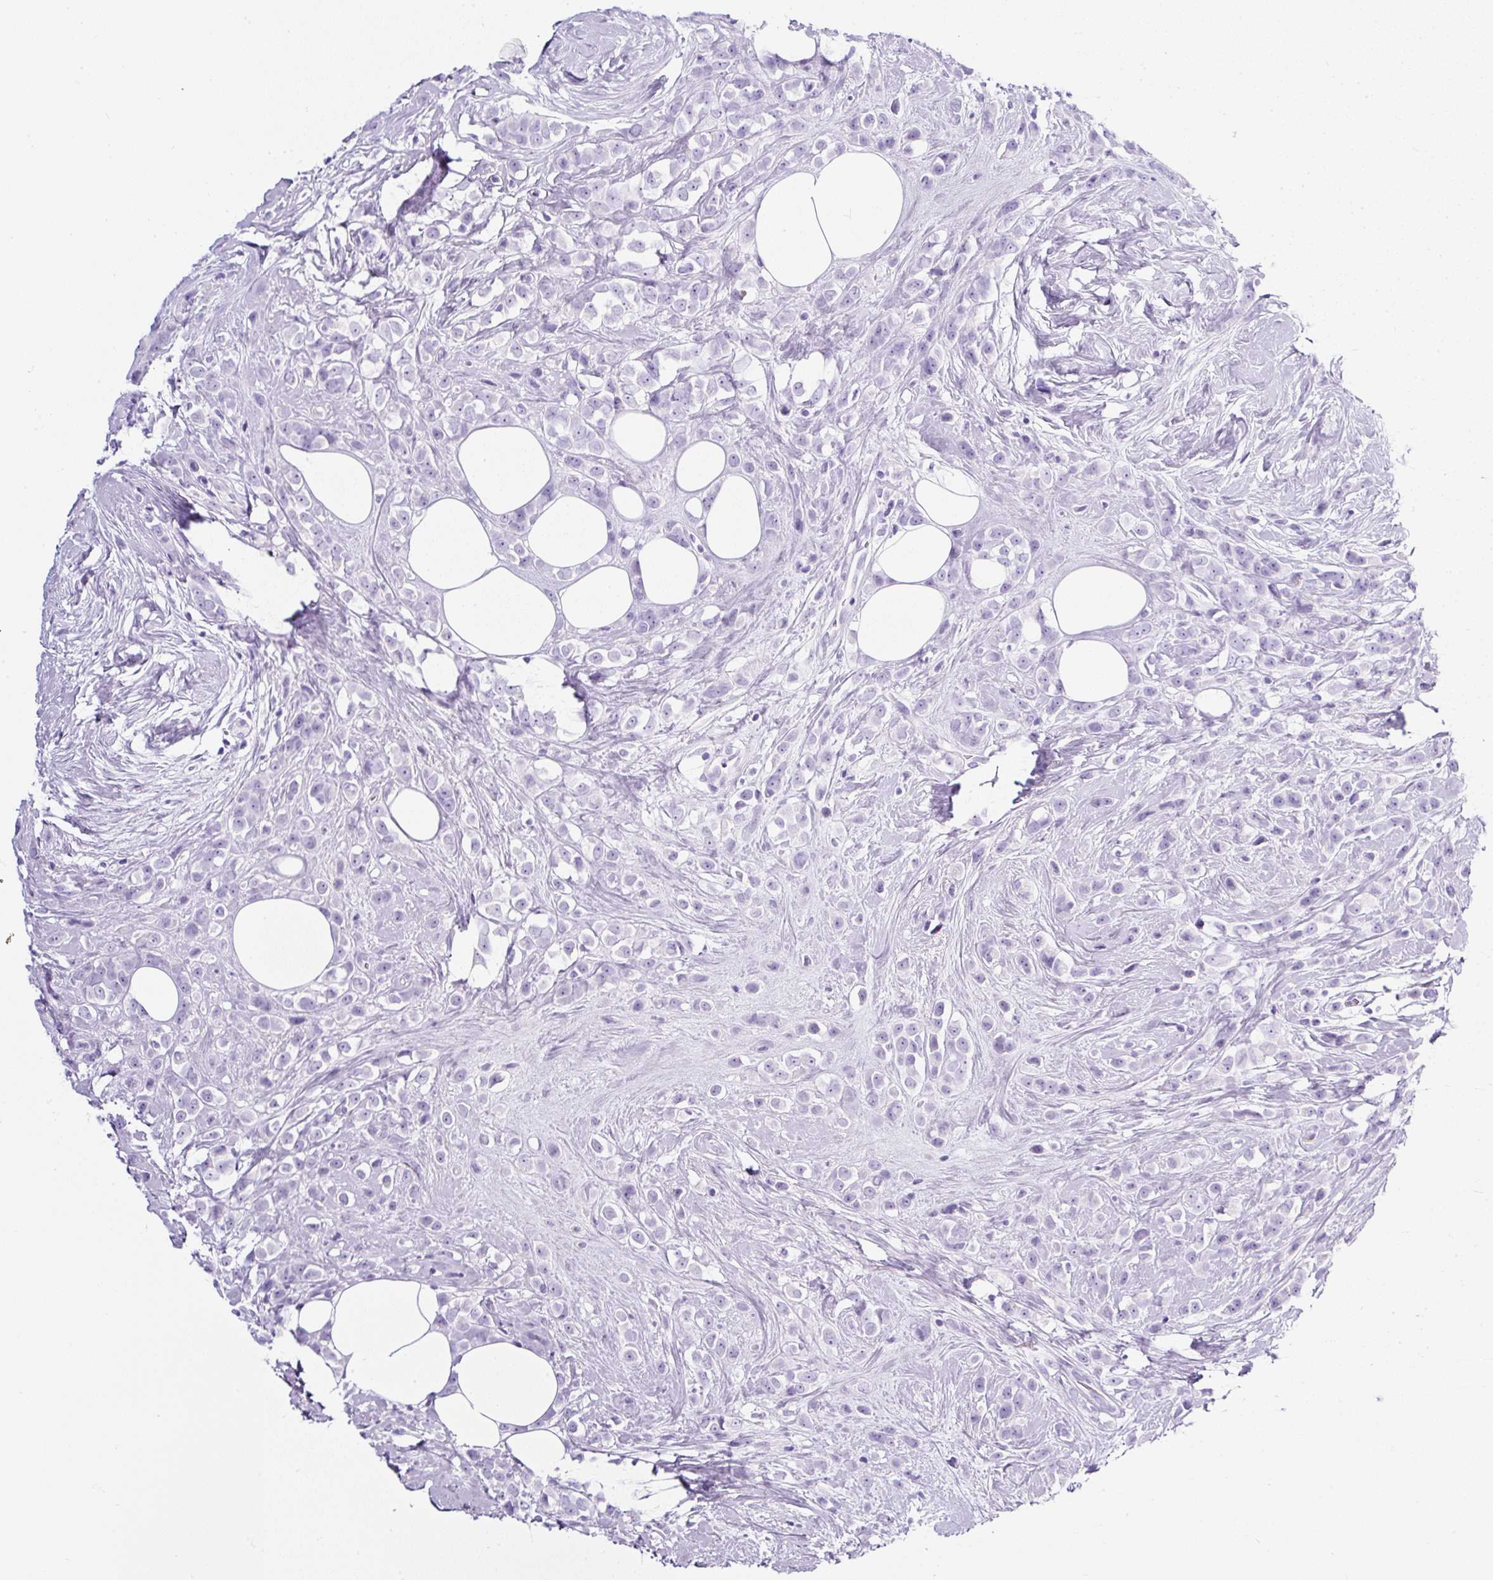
{"staining": {"intensity": "negative", "quantity": "none", "location": "none"}, "tissue": "breast cancer", "cell_type": "Tumor cells", "image_type": "cancer", "snomed": [{"axis": "morphology", "description": "Duct carcinoma"}, {"axis": "topography", "description": "Breast"}], "caption": "Immunohistochemistry (IHC) histopathology image of neoplastic tissue: human breast cancer (infiltrating ductal carcinoma) stained with DAB (3,3'-diaminobenzidine) exhibits no significant protein staining in tumor cells.", "gene": "TMEM200B", "patient": {"sex": "female", "age": 80}}